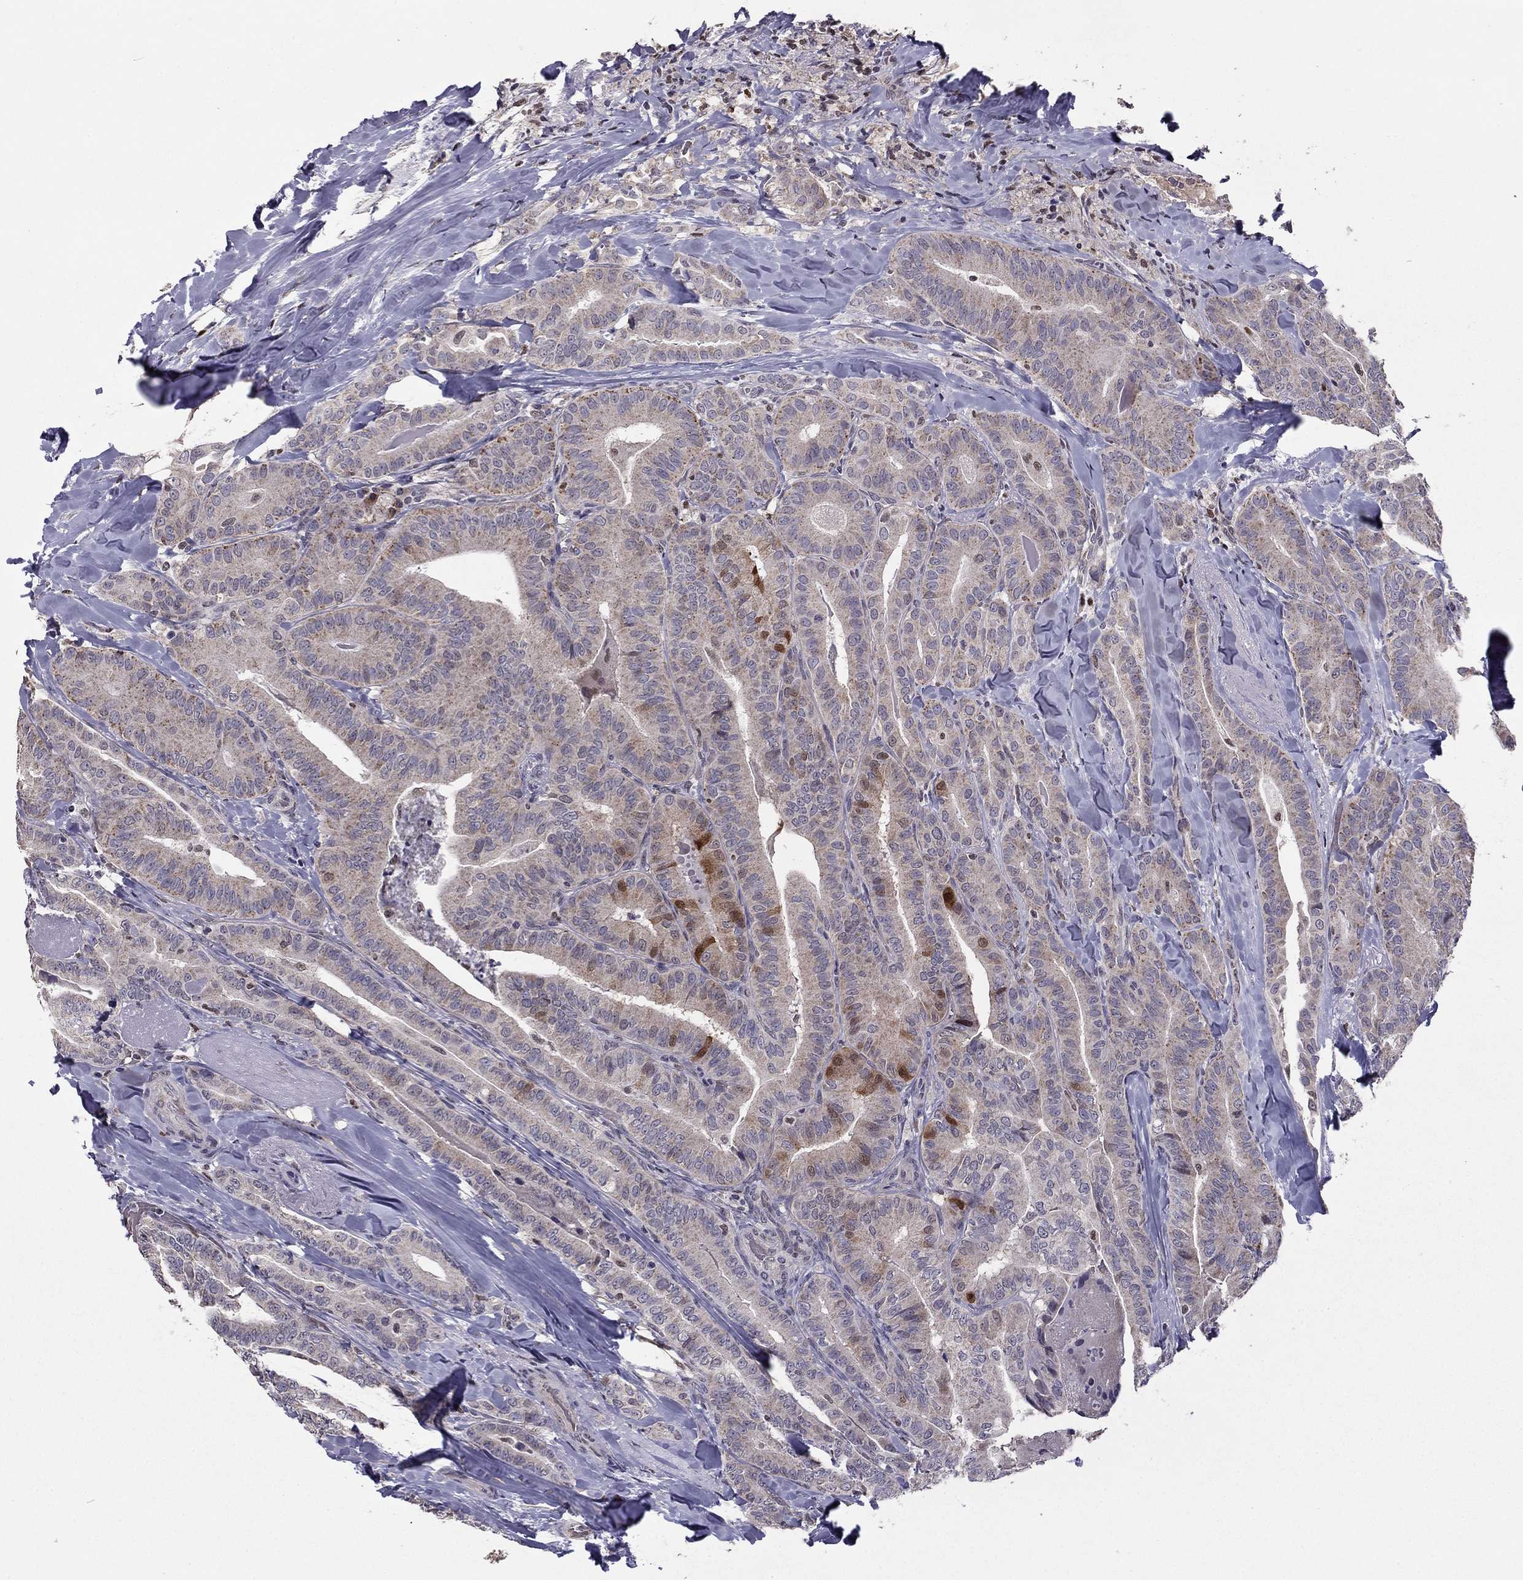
{"staining": {"intensity": "moderate", "quantity": "<25%", "location": "cytoplasmic/membranous"}, "tissue": "thyroid cancer", "cell_type": "Tumor cells", "image_type": "cancer", "snomed": [{"axis": "morphology", "description": "Papillary adenocarcinoma, NOS"}, {"axis": "topography", "description": "Thyroid gland"}], "caption": "Immunohistochemical staining of thyroid papillary adenocarcinoma demonstrates low levels of moderate cytoplasmic/membranous expression in about <25% of tumor cells. Immunohistochemistry (ihc) stains the protein in brown and the nuclei are stained blue.", "gene": "HCN1", "patient": {"sex": "male", "age": 61}}